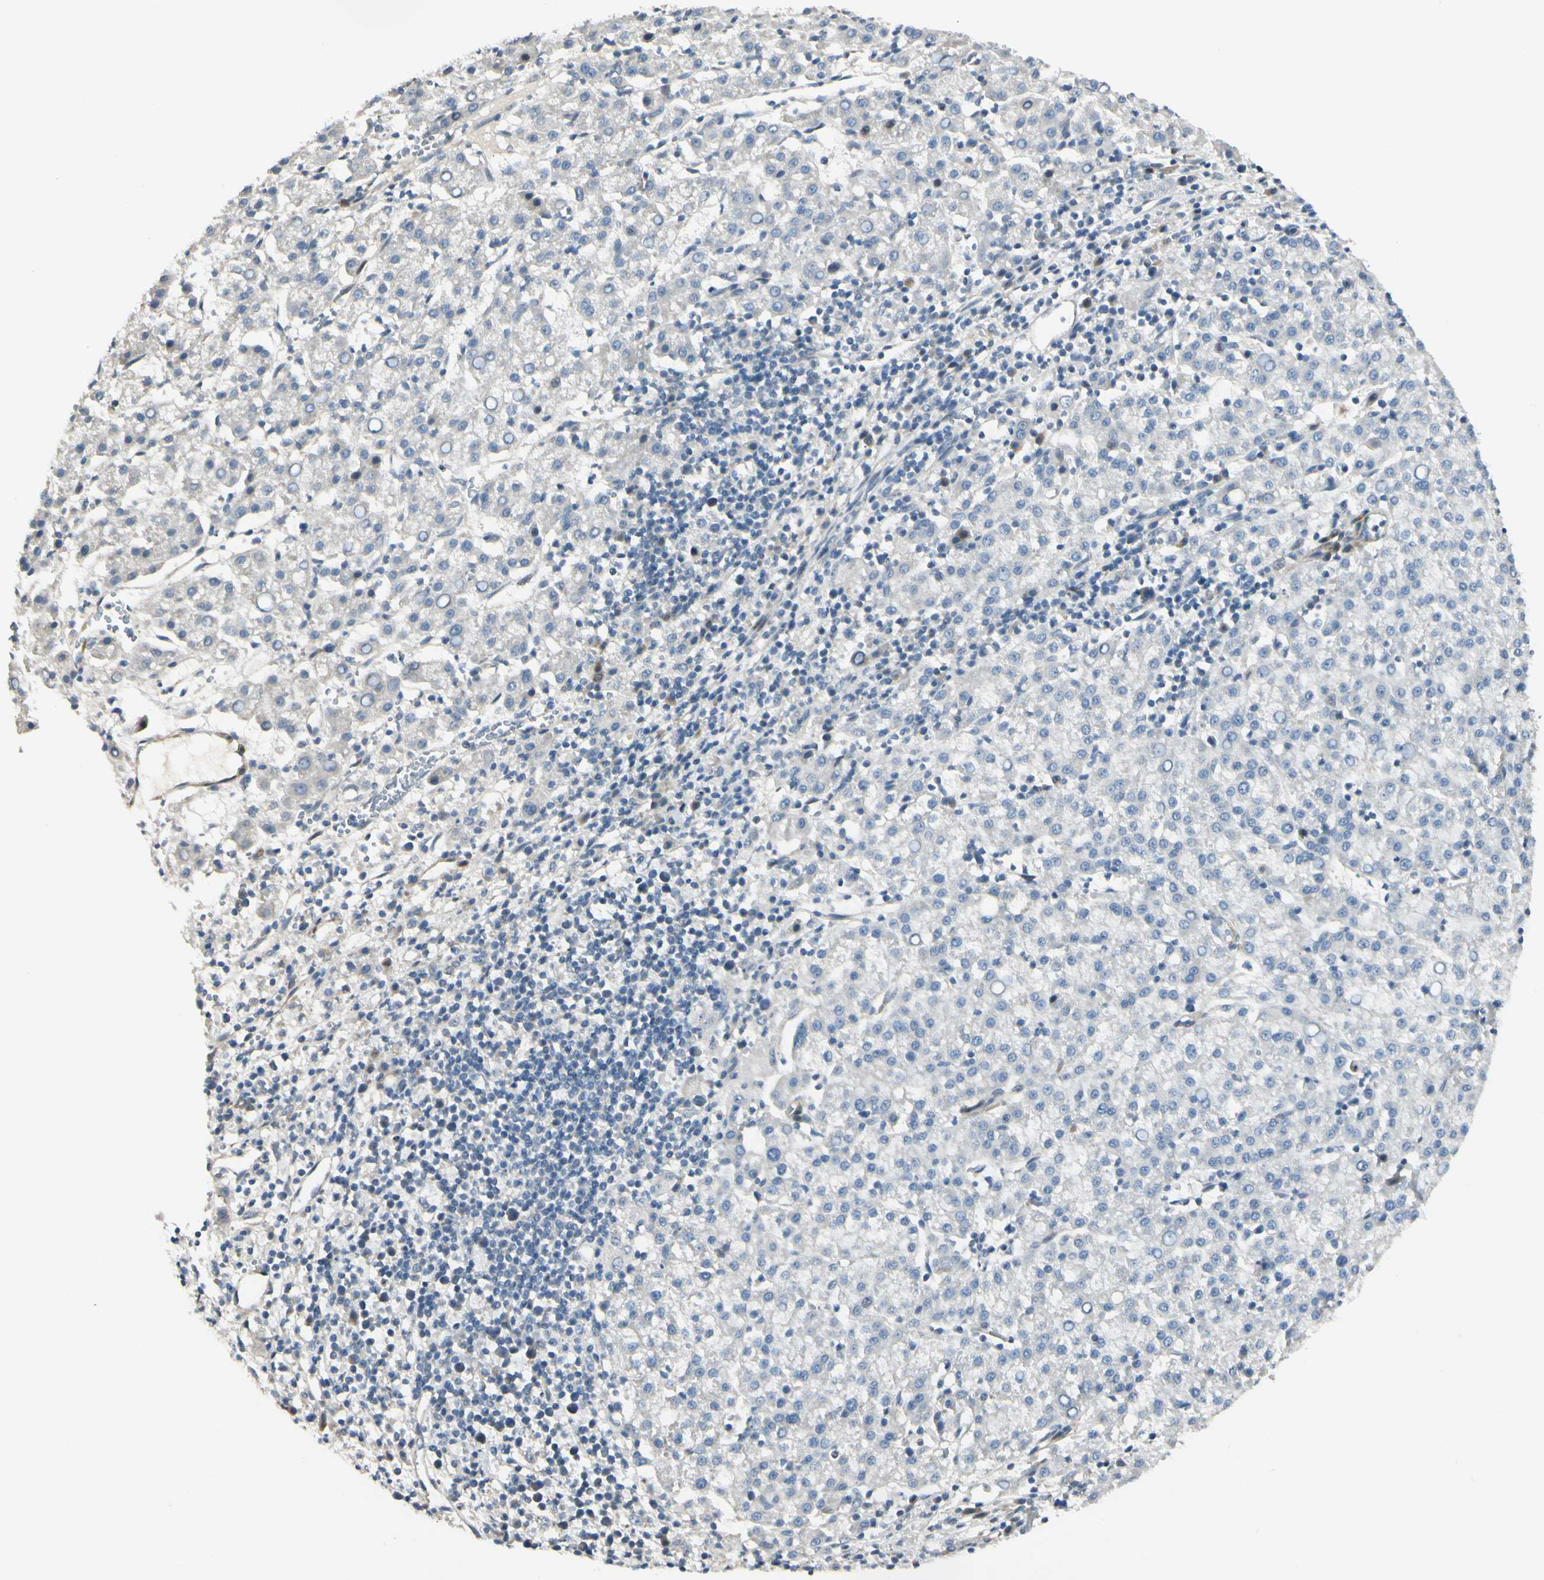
{"staining": {"intensity": "weak", "quantity": "25%-75%", "location": "cytoplasmic/membranous"}, "tissue": "liver cancer", "cell_type": "Tumor cells", "image_type": "cancer", "snomed": [{"axis": "morphology", "description": "Carcinoma, Hepatocellular, NOS"}, {"axis": "topography", "description": "Liver"}], "caption": "Immunohistochemical staining of hepatocellular carcinoma (liver) demonstrates low levels of weak cytoplasmic/membranous protein staining in about 25%-75% of tumor cells.", "gene": "P4HA3", "patient": {"sex": "female", "age": 58}}